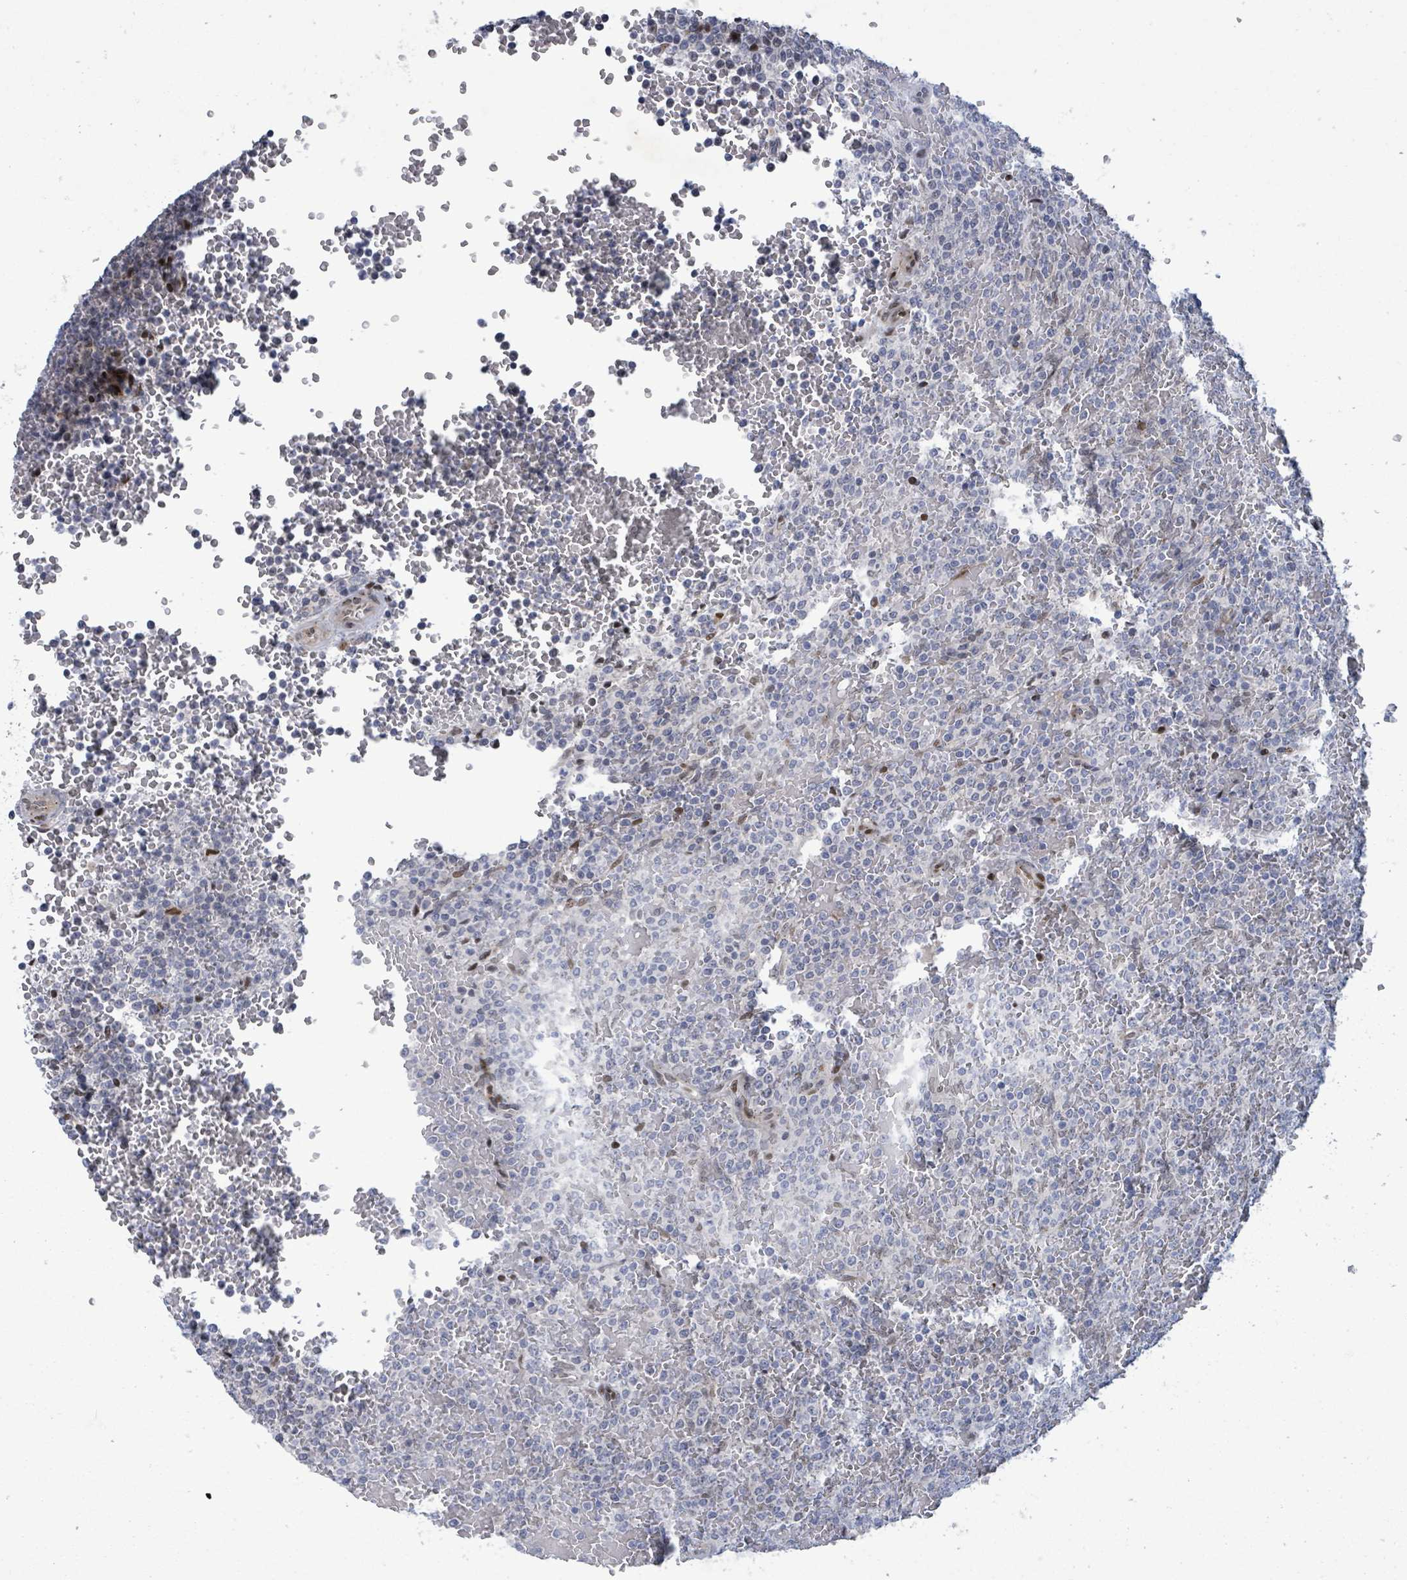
{"staining": {"intensity": "negative", "quantity": "none", "location": "none"}, "tissue": "lymphoma", "cell_type": "Tumor cells", "image_type": "cancer", "snomed": [{"axis": "morphology", "description": "Malignant lymphoma, non-Hodgkin's type, Low grade"}, {"axis": "topography", "description": "Spleen"}], "caption": "Tumor cells are negative for protein expression in human lymphoma.", "gene": "TUSC1", "patient": {"sex": "male", "age": 60}}